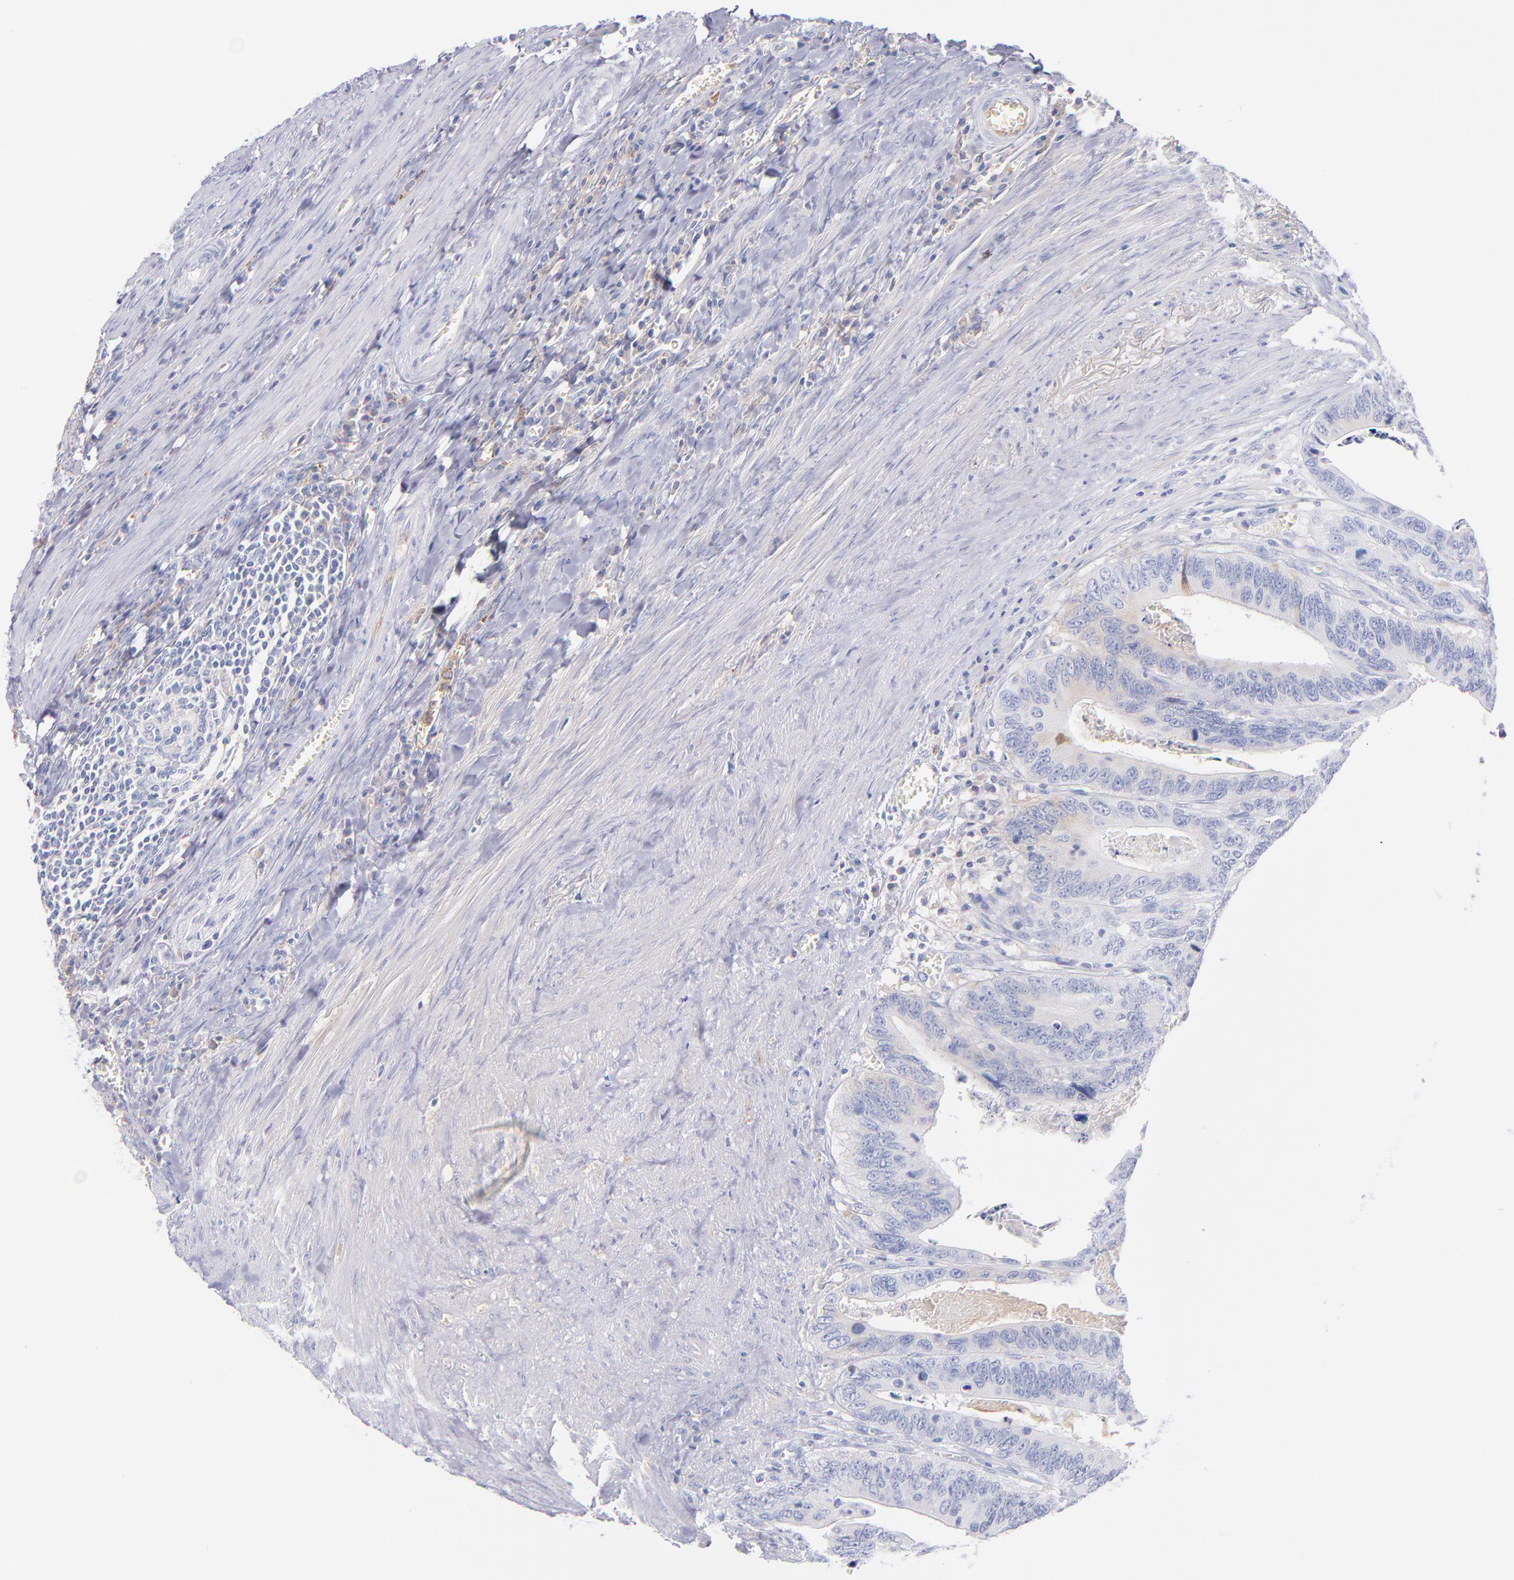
{"staining": {"intensity": "negative", "quantity": "none", "location": "none"}, "tissue": "colorectal cancer", "cell_type": "Tumor cells", "image_type": "cancer", "snomed": [{"axis": "morphology", "description": "Adenocarcinoma, NOS"}, {"axis": "topography", "description": "Colon"}], "caption": "Immunohistochemical staining of human colorectal cancer (adenocarcinoma) reveals no significant staining in tumor cells.", "gene": "HP", "patient": {"sex": "male", "age": 72}}